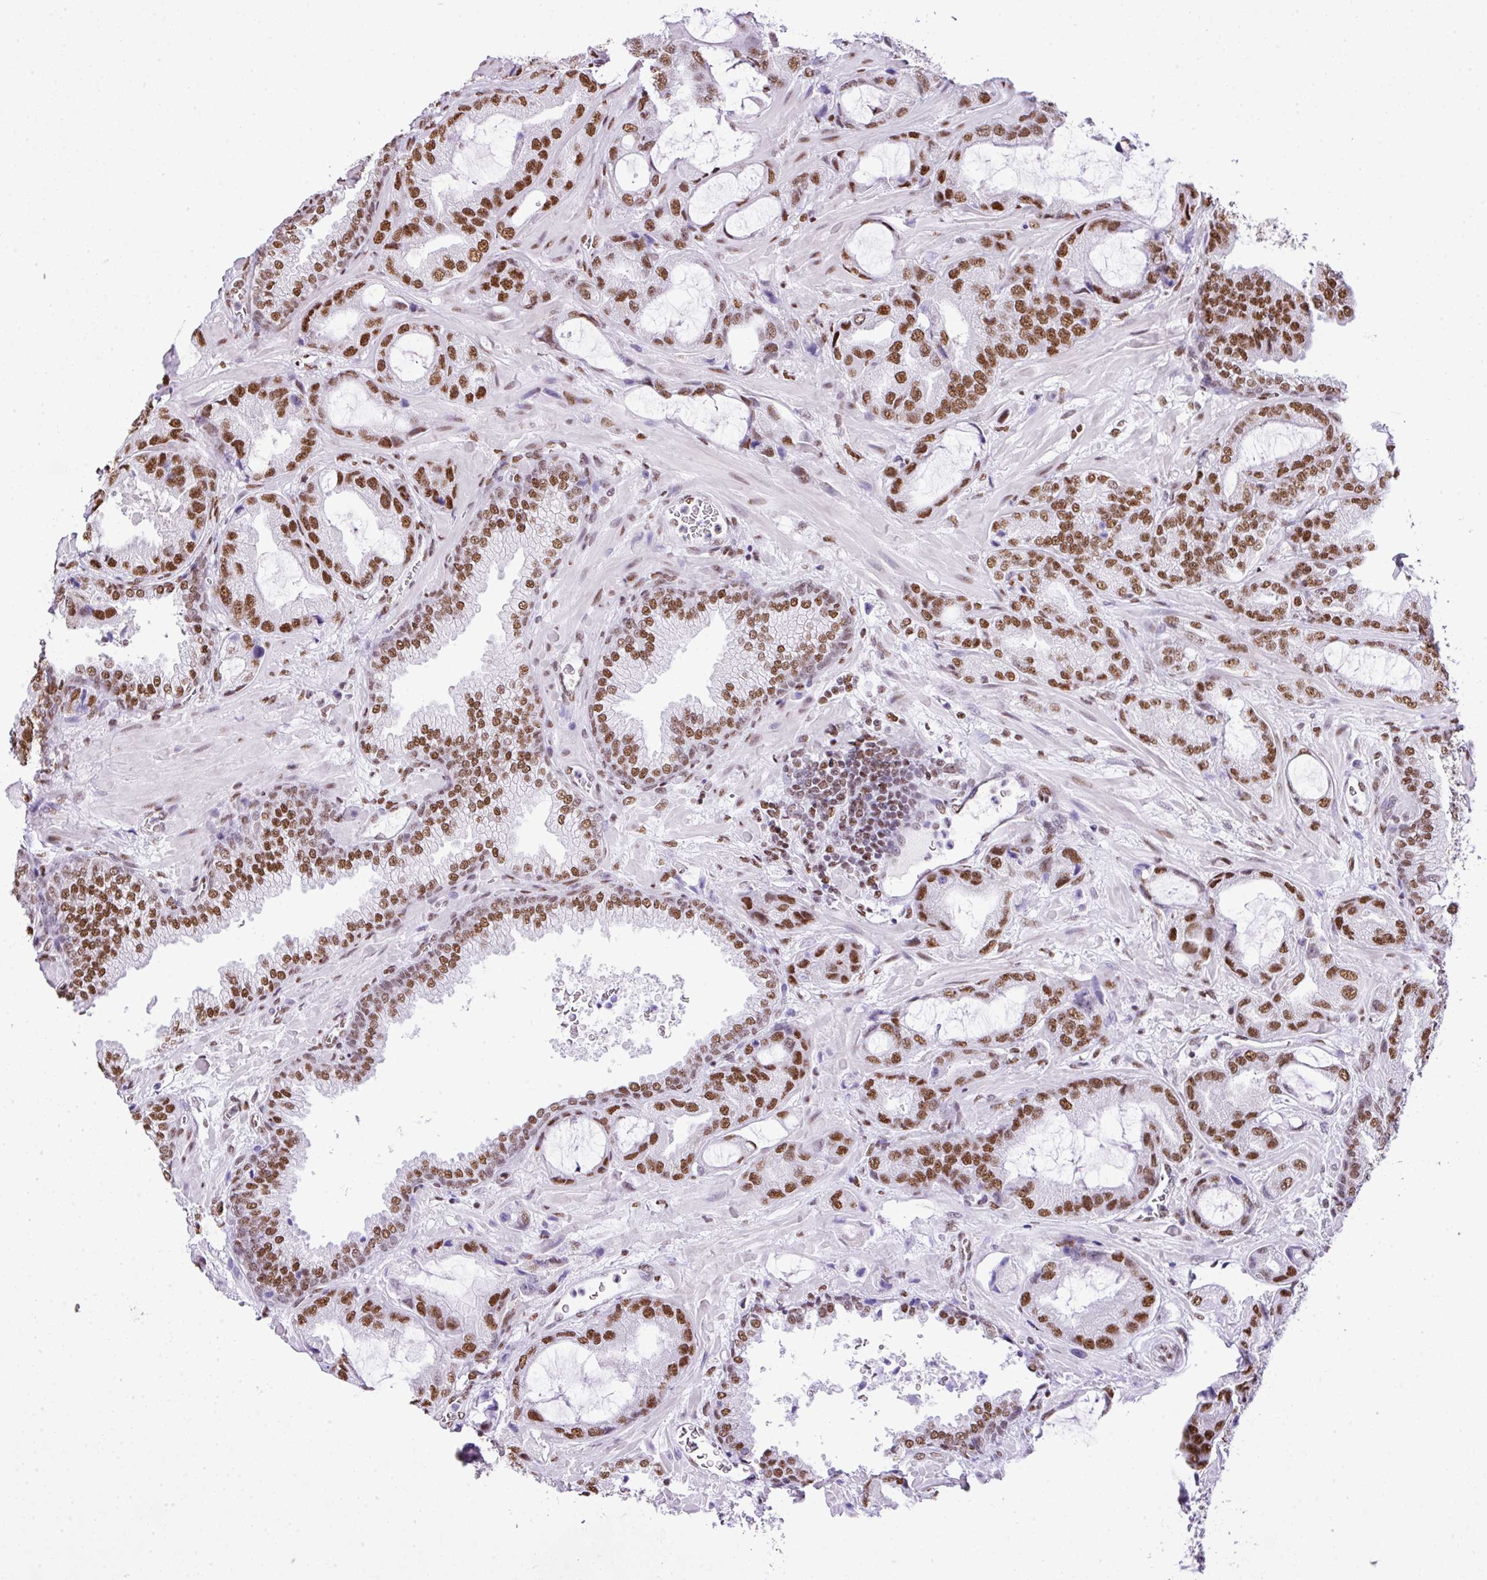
{"staining": {"intensity": "moderate", "quantity": ">75%", "location": "nuclear"}, "tissue": "prostate cancer", "cell_type": "Tumor cells", "image_type": "cancer", "snomed": [{"axis": "morphology", "description": "Adenocarcinoma, High grade"}, {"axis": "topography", "description": "Prostate"}], "caption": "DAB immunohistochemical staining of prostate high-grade adenocarcinoma reveals moderate nuclear protein positivity in approximately >75% of tumor cells. (DAB (3,3'-diaminobenzidine) IHC with brightfield microscopy, high magnification).", "gene": "RARG", "patient": {"sex": "male", "age": 68}}